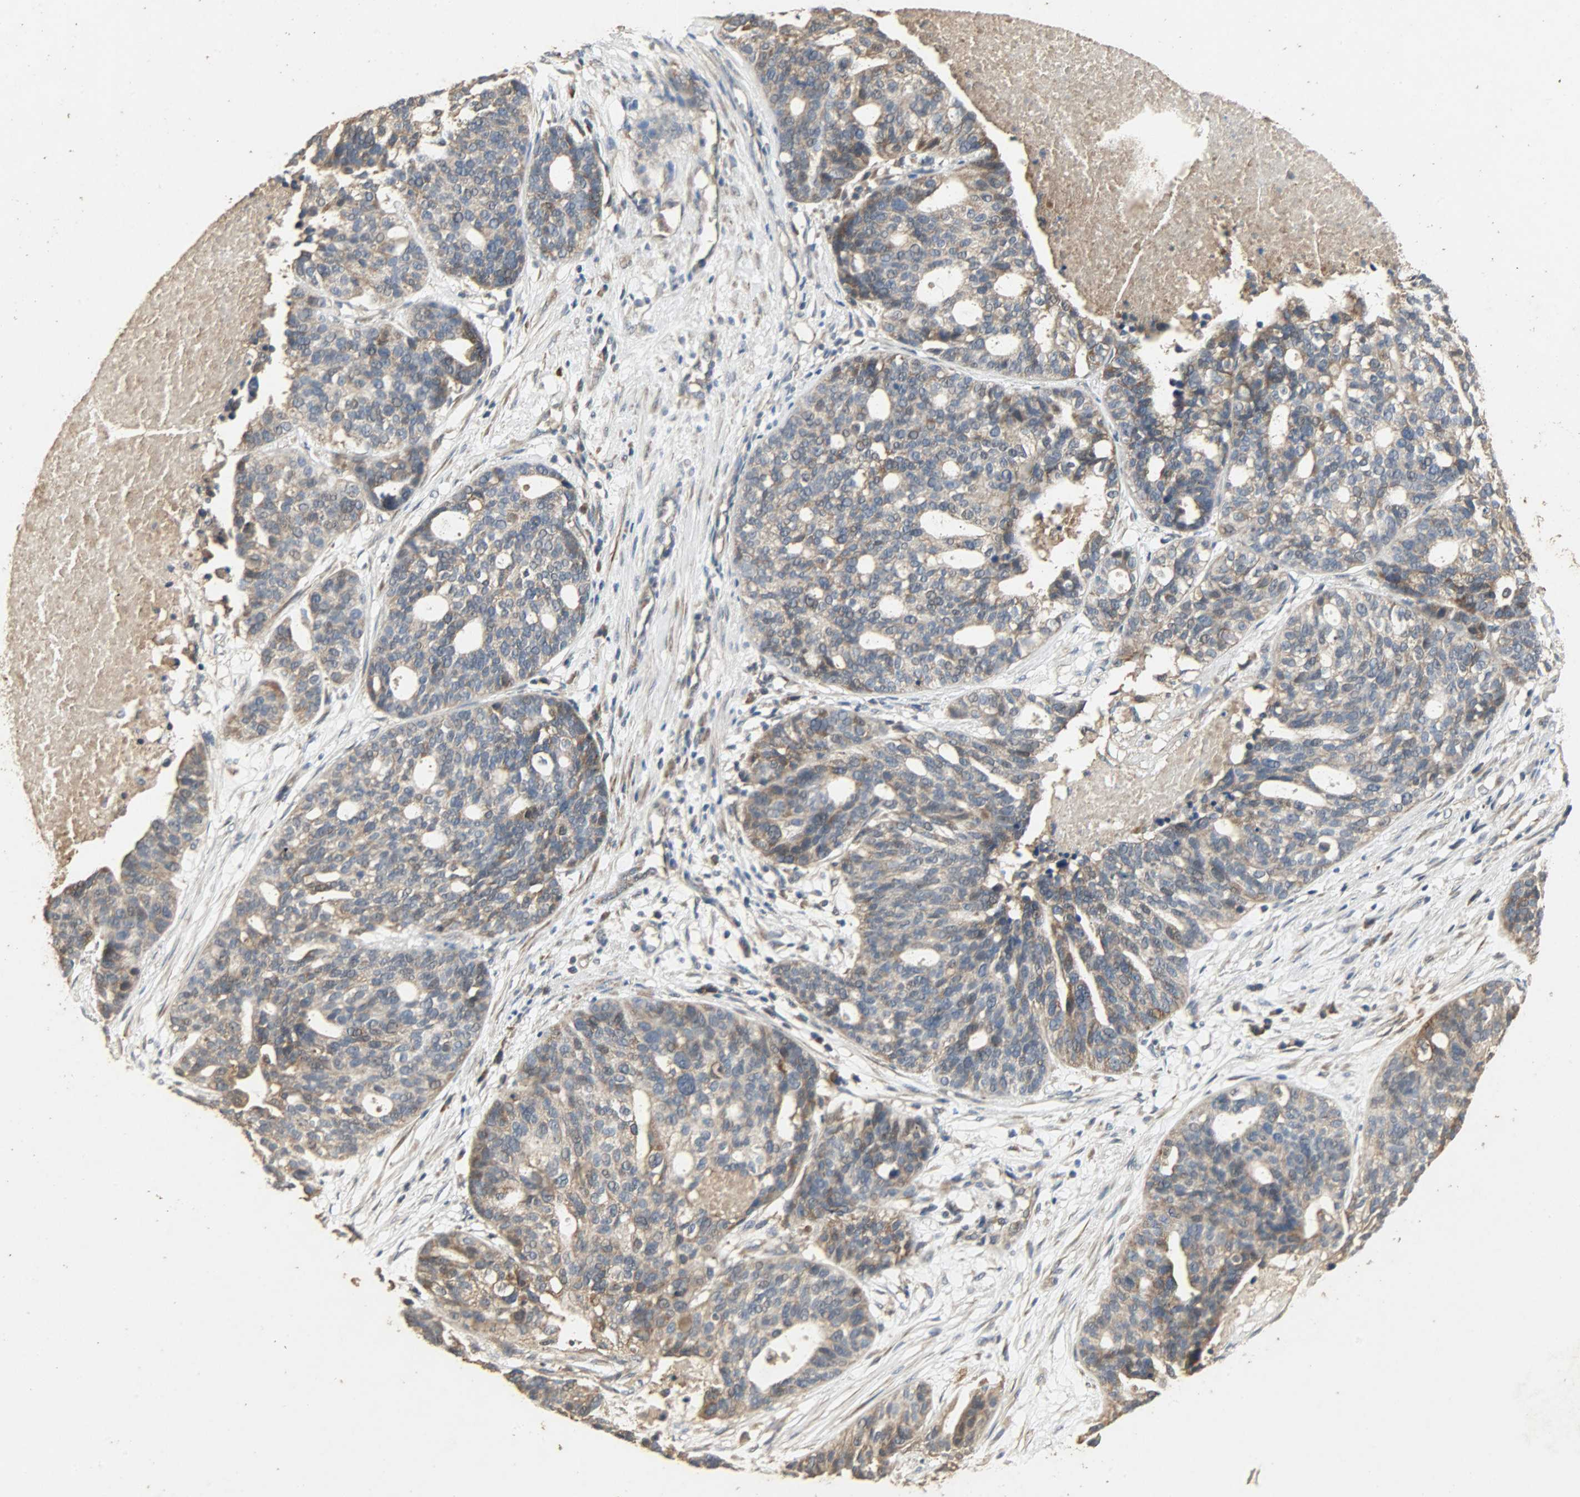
{"staining": {"intensity": "moderate", "quantity": ">75%", "location": "cytoplasmic/membranous"}, "tissue": "ovarian cancer", "cell_type": "Tumor cells", "image_type": "cancer", "snomed": [{"axis": "morphology", "description": "Cystadenocarcinoma, serous, NOS"}, {"axis": "topography", "description": "Ovary"}], "caption": "A brown stain highlights moderate cytoplasmic/membranous staining of a protein in serous cystadenocarcinoma (ovarian) tumor cells.", "gene": "CDKN2C", "patient": {"sex": "female", "age": 59}}